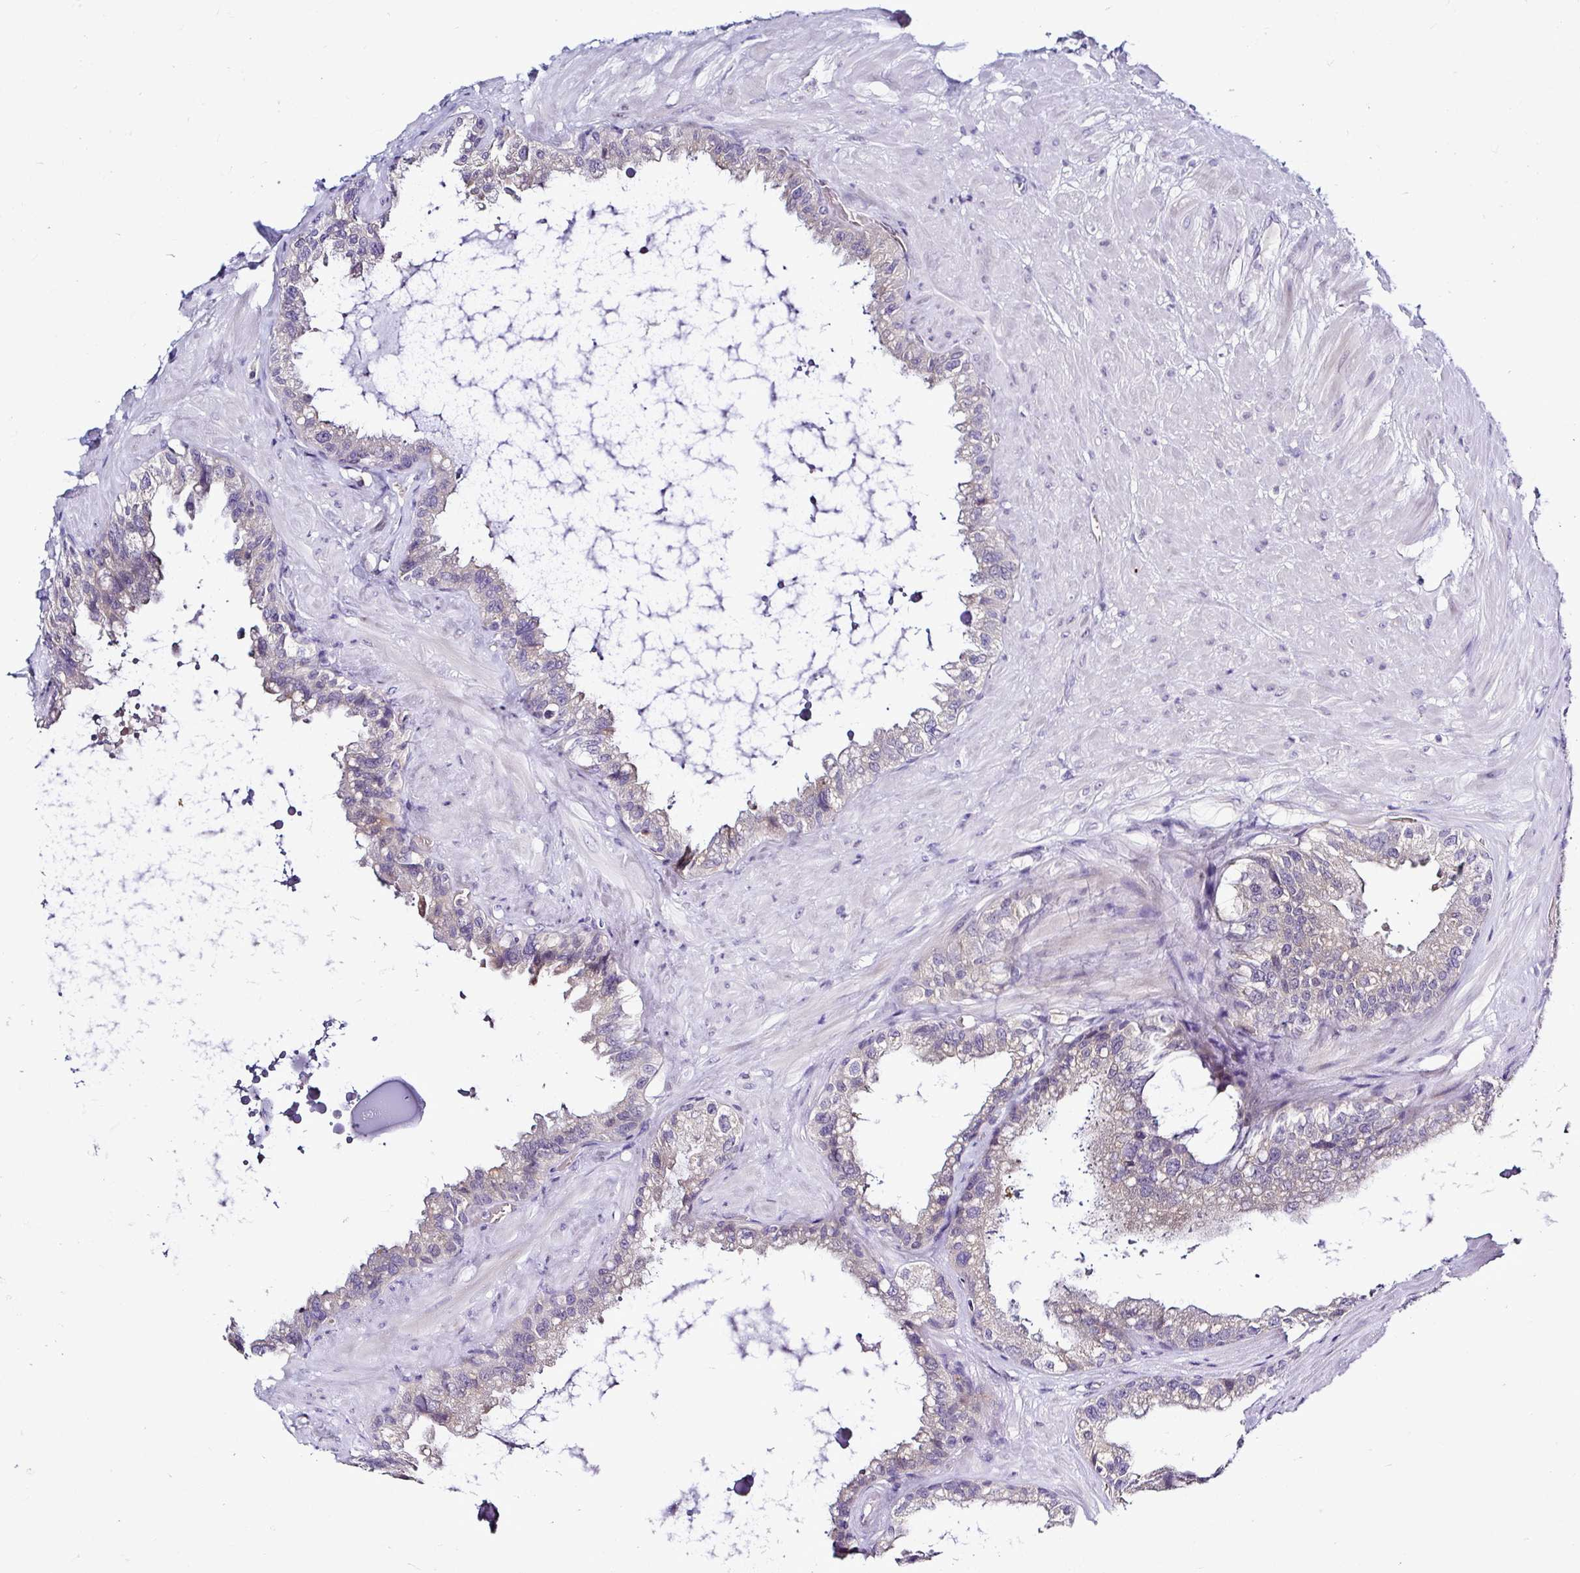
{"staining": {"intensity": "weak", "quantity": "<25%", "location": "cytoplasmic/membranous"}, "tissue": "seminal vesicle", "cell_type": "Glandular cells", "image_type": "normal", "snomed": [{"axis": "morphology", "description": "Normal tissue, NOS"}, {"axis": "topography", "description": "Seminal veicle"}, {"axis": "topography", "description": "Peripheral nerve tissue"}], "caption": "IHC of unremarkable seminal vesicle exhibits no positivity in glandular cells.", "gene": "DEPDC5", "patient": {"sex": "male", "age": 76}}